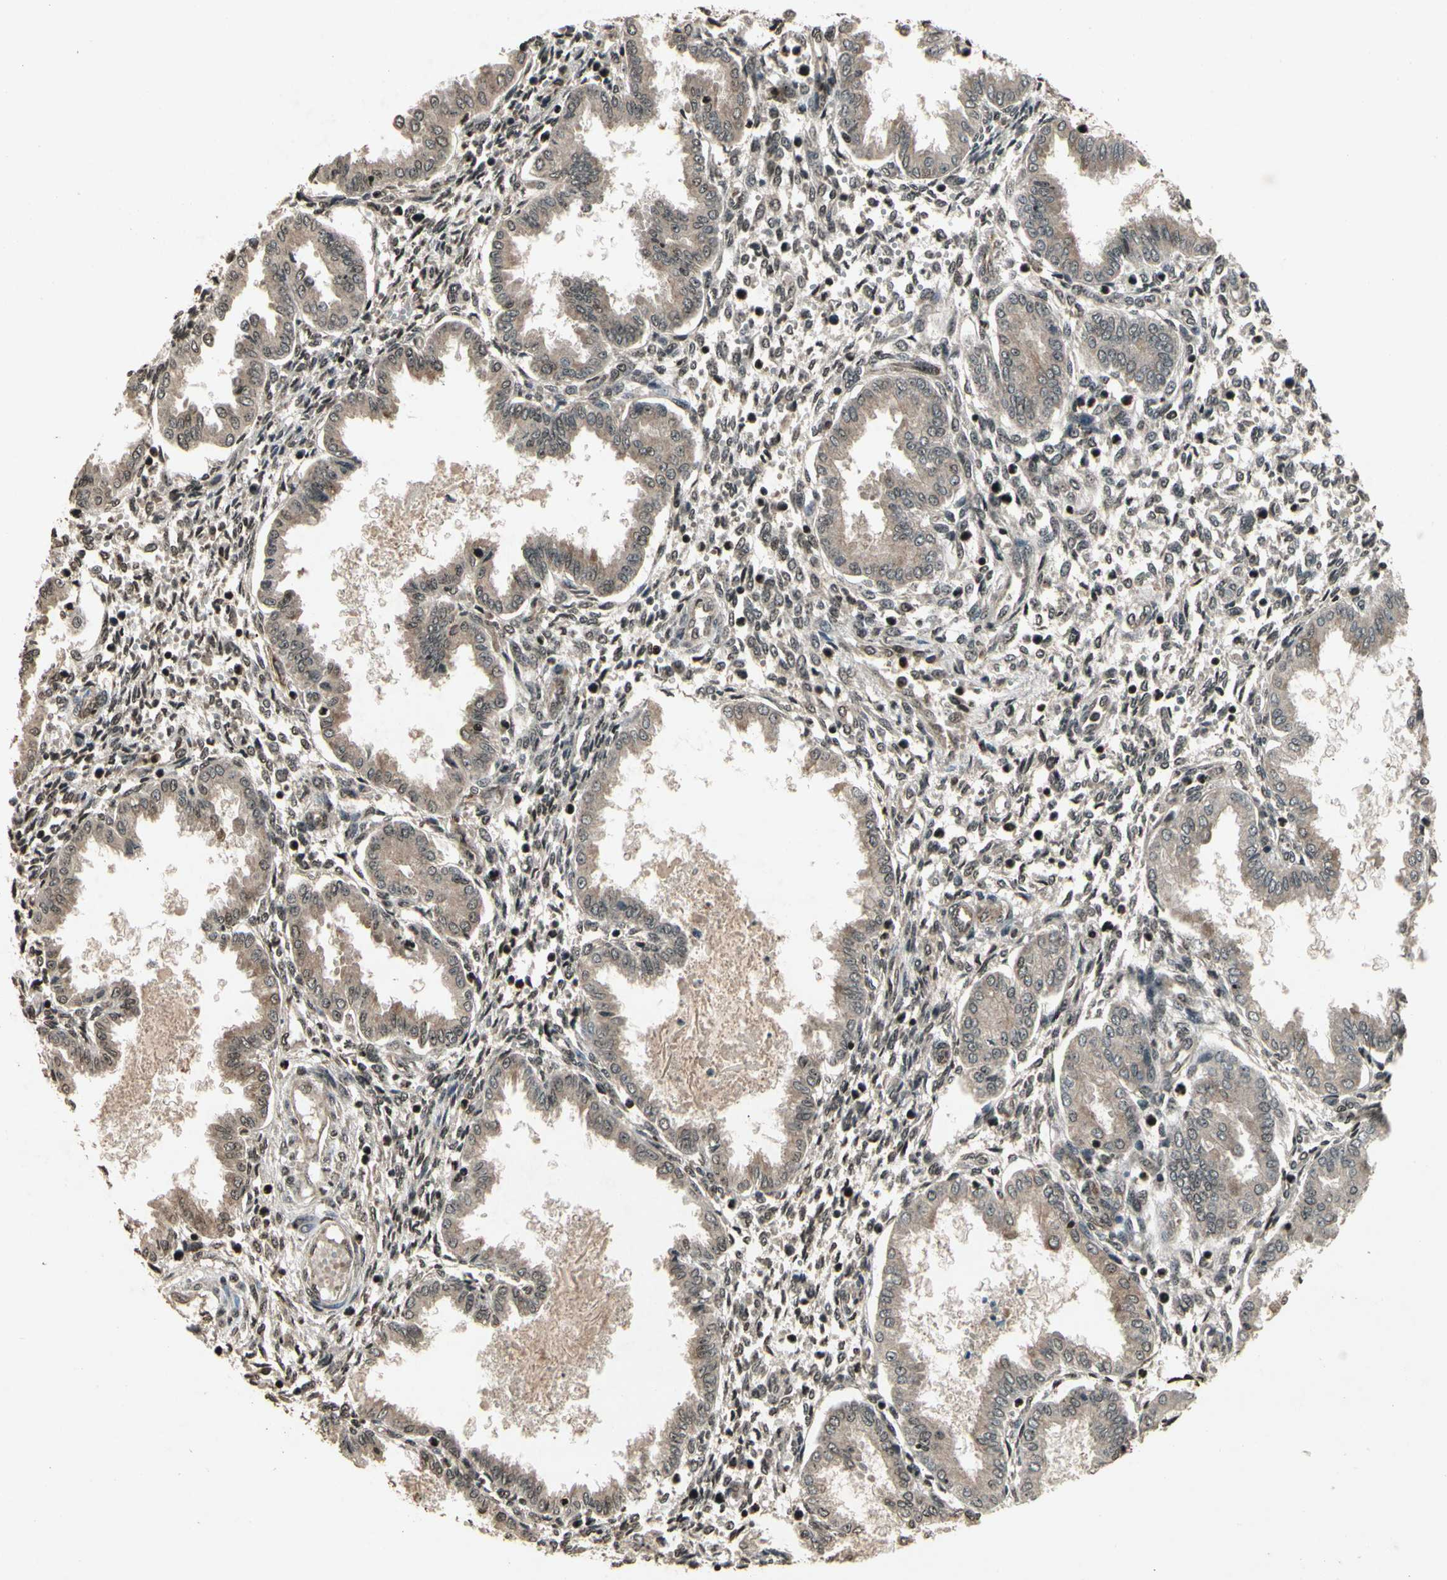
{"staining": {"intensity": "weak", "quantity": ">75%", "location": "cytoplasmic/membranous"}, "tissue": "endometrium", "cell_type": "Cells in endometrial stroma", "image_type": "normal", "snomed": [{"axis": "morphology", "description": "Normal tissue, NOS"}, {"axis": "topography", "description": "Endometrium"}], "caption": "Cells in endometrial stroma reveal low levels of weak cytoplasmic/membranous staining in approximately >75% of cells in unremarkable endometrium. The protein of interest is stained brown, and the nuclei are stained in blue (DAB (3,3'-diaminobenzidine) IHC with brightfield microscopy, high magnification).", "gene": "GLRX", "patient": {"sex": "female", "age": 33}}